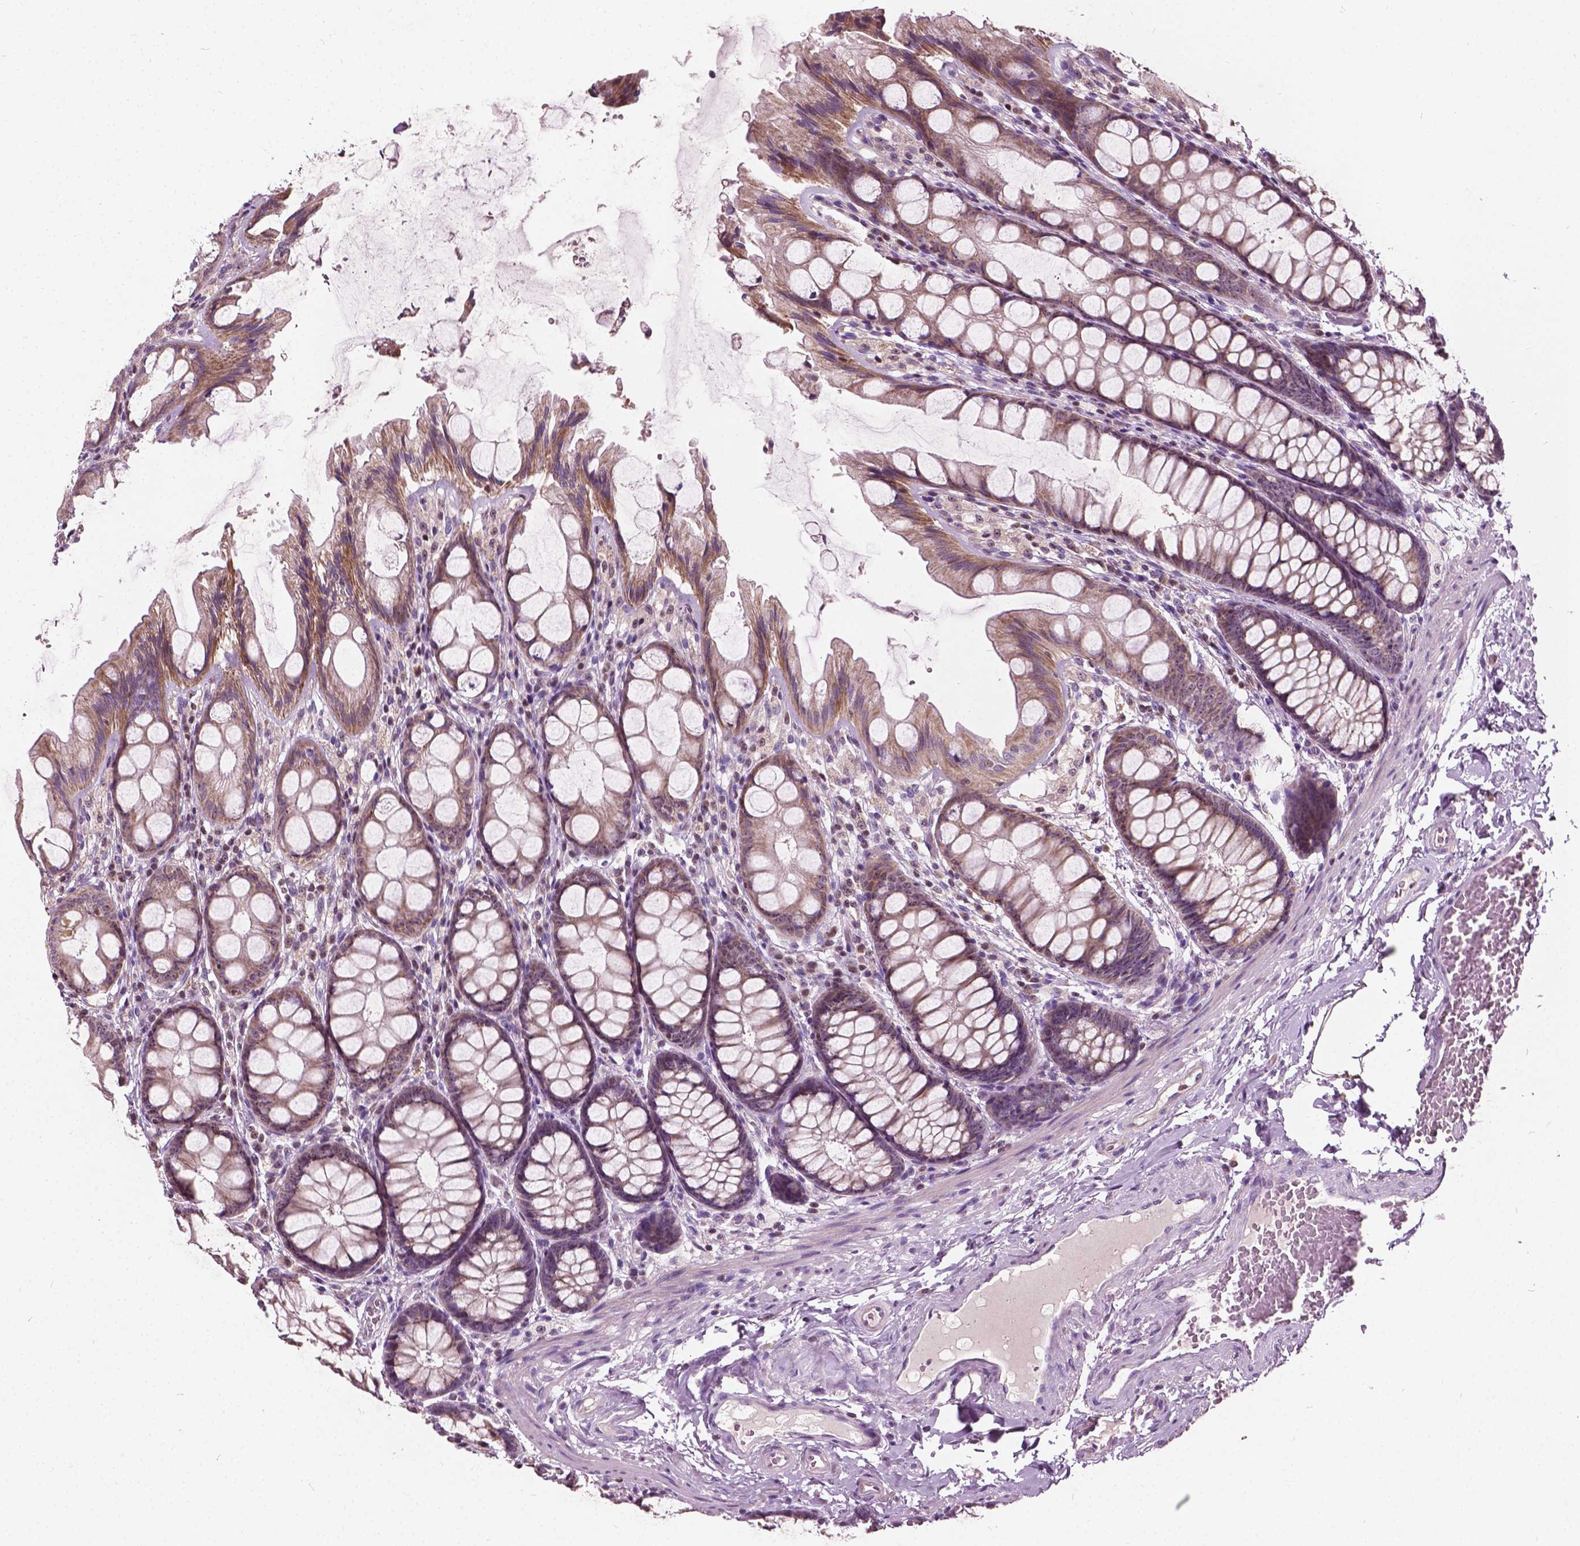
{"staining": {"intensity": "negative", "quantity": "none", "location": "none"}, "tissue": "colon", "cell_type": "Endothelial cells", "image_type": "normal", "snomed": [{"axis": "morphology", "description": "Normal tissue, NOS"}, {"axis": "topography", "description": "Colon"}], "caption": "A high-resolution micrograph shows immunohistochemistry staining of unremarkable colon, which demonstrates no significant staining in endothelial cells.", "gene": "ODF3L2", "patient": {"sex": "male", "age": 47}}